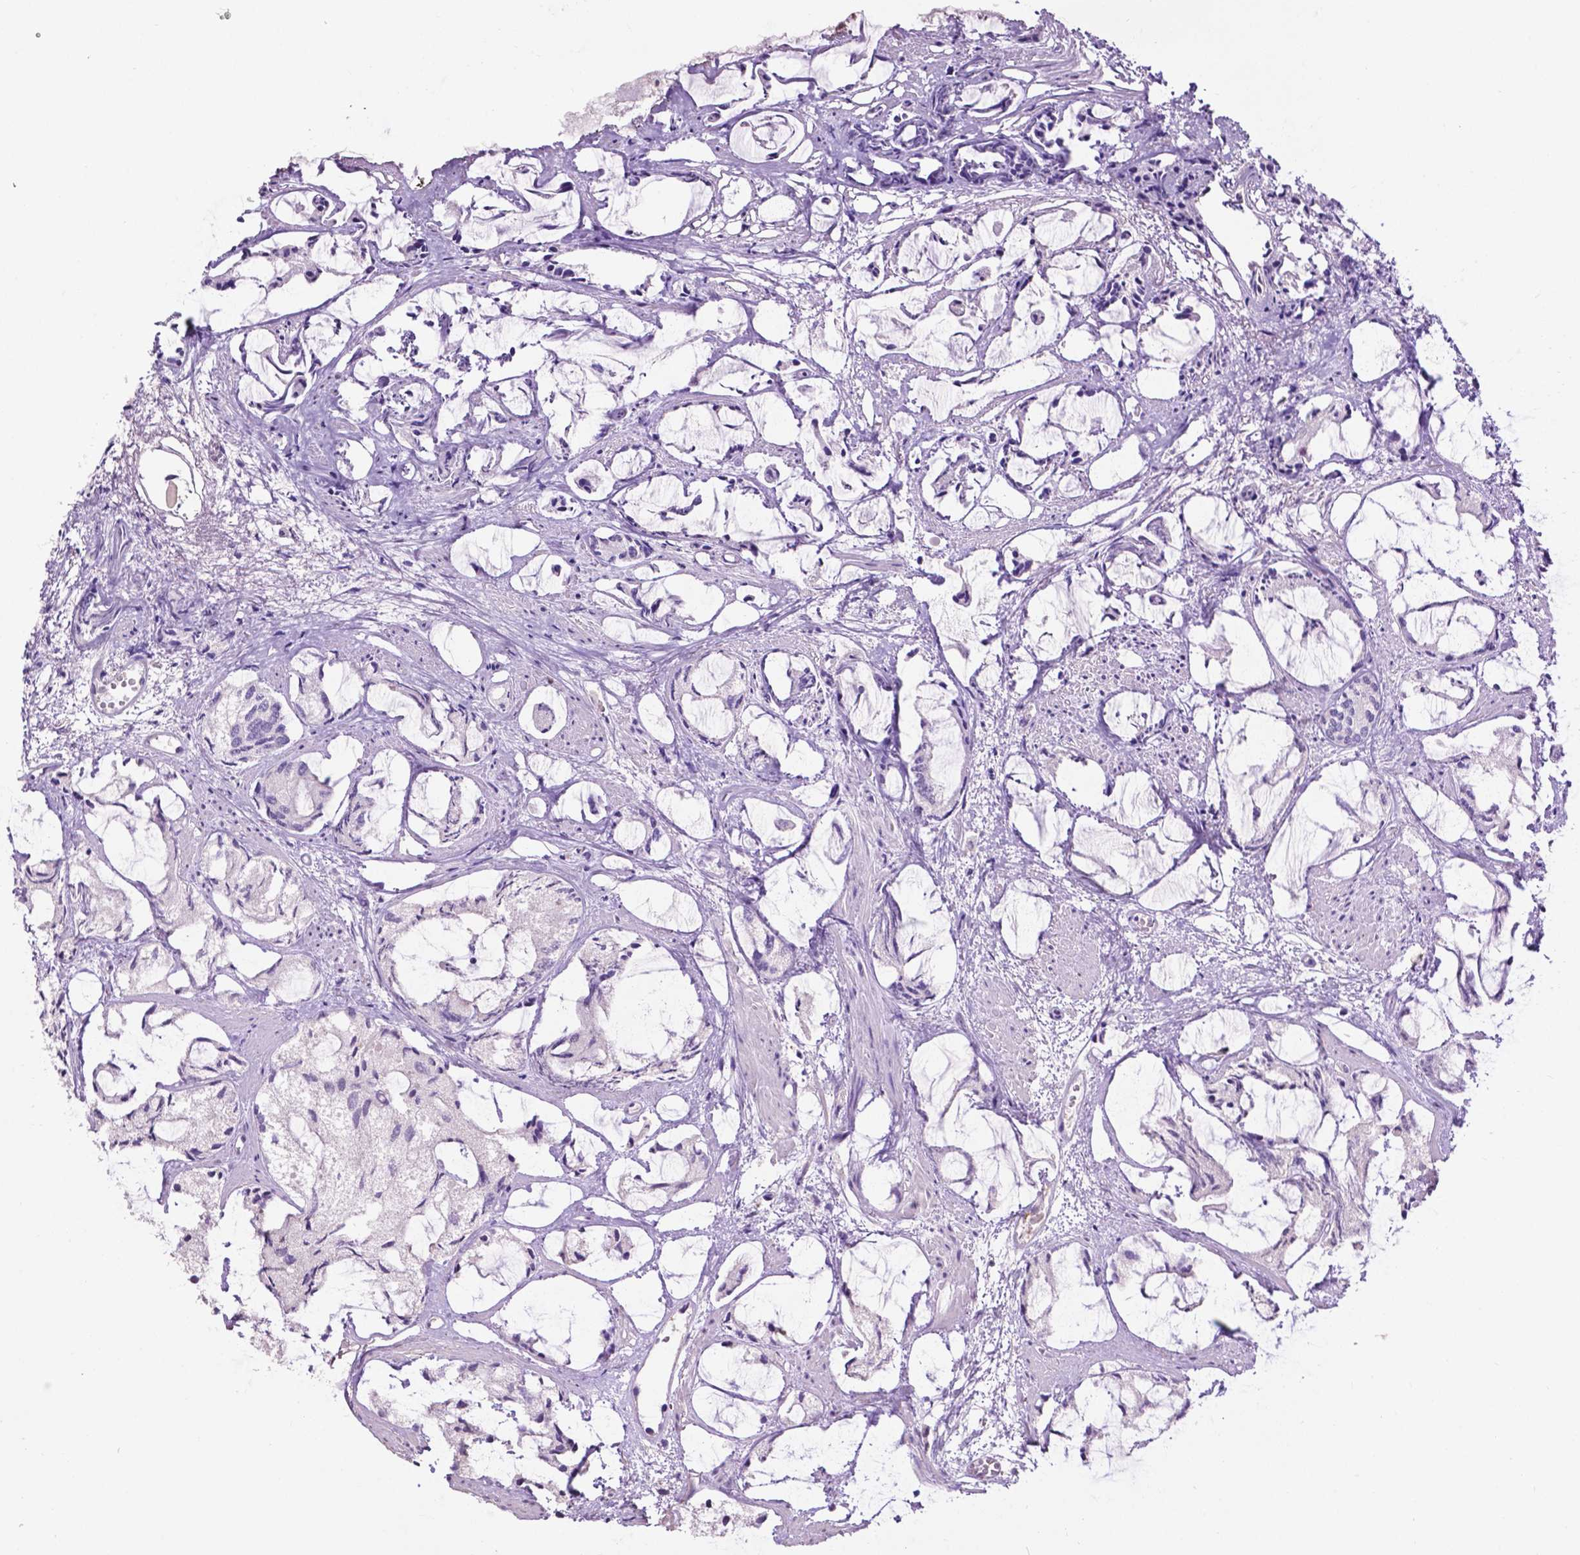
{"staining": {"intensity": "negative", "quantity": "none", "location": "none"}, "tissue": "prostate cancer", "cell_type": "Tumor cells", "image_type": "cancer", "snomed": [{"axis": "morphology", "description": "Adenocarcinoma, High grade"}, {"axis": "topography", "description": "Prostate"}], "caption": "This is an IHC micrograph of prostate cancer. There is no positivity in tumor cells.", "gene": "SMAD3", "patient": {"sex": "male", "age": 85}}